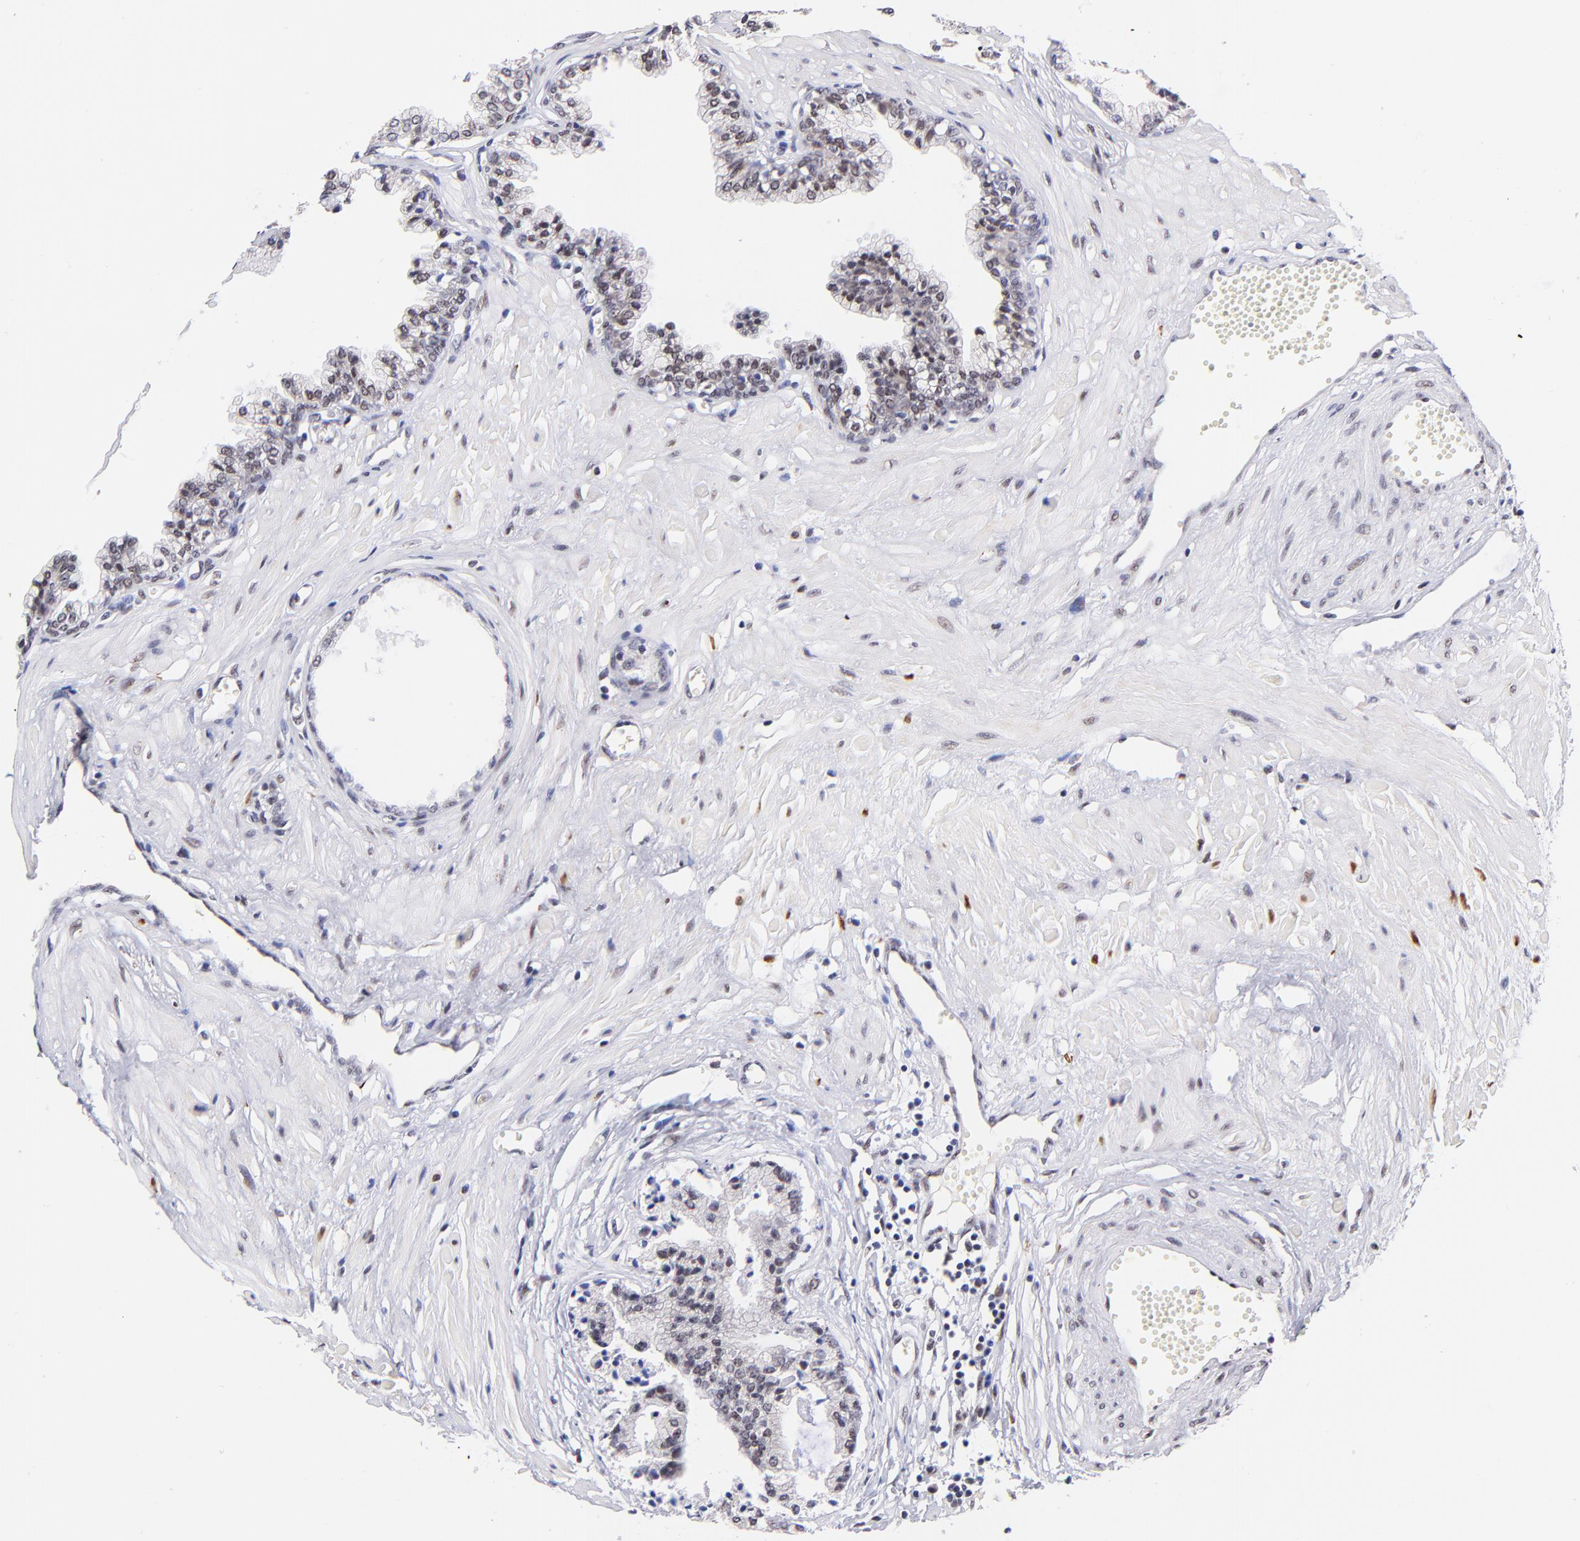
{"staining": {"intensity": "weak", "quantity": "25%-75%", "location": "nuclear"}, "tissue": "prostate cancer", "cell_type": "Tumor cells", "image_type": "cancer", "snomed": [{"axis": "morphology", "description": "Adenocarcinoma, High grade"}, {"axis": "topography", "description": "Prostate"}], "caption": "IHC (DAB (3,3'-diaminobenzidine)) staining of prostate cancer (adenocarcinoma (high-grade)) reveals weak nuclear protein positivity in approximately 25%-75% of tumor cells.", "gene": "MIDEAS", "patient": {"sex": "male", "age": 56}}